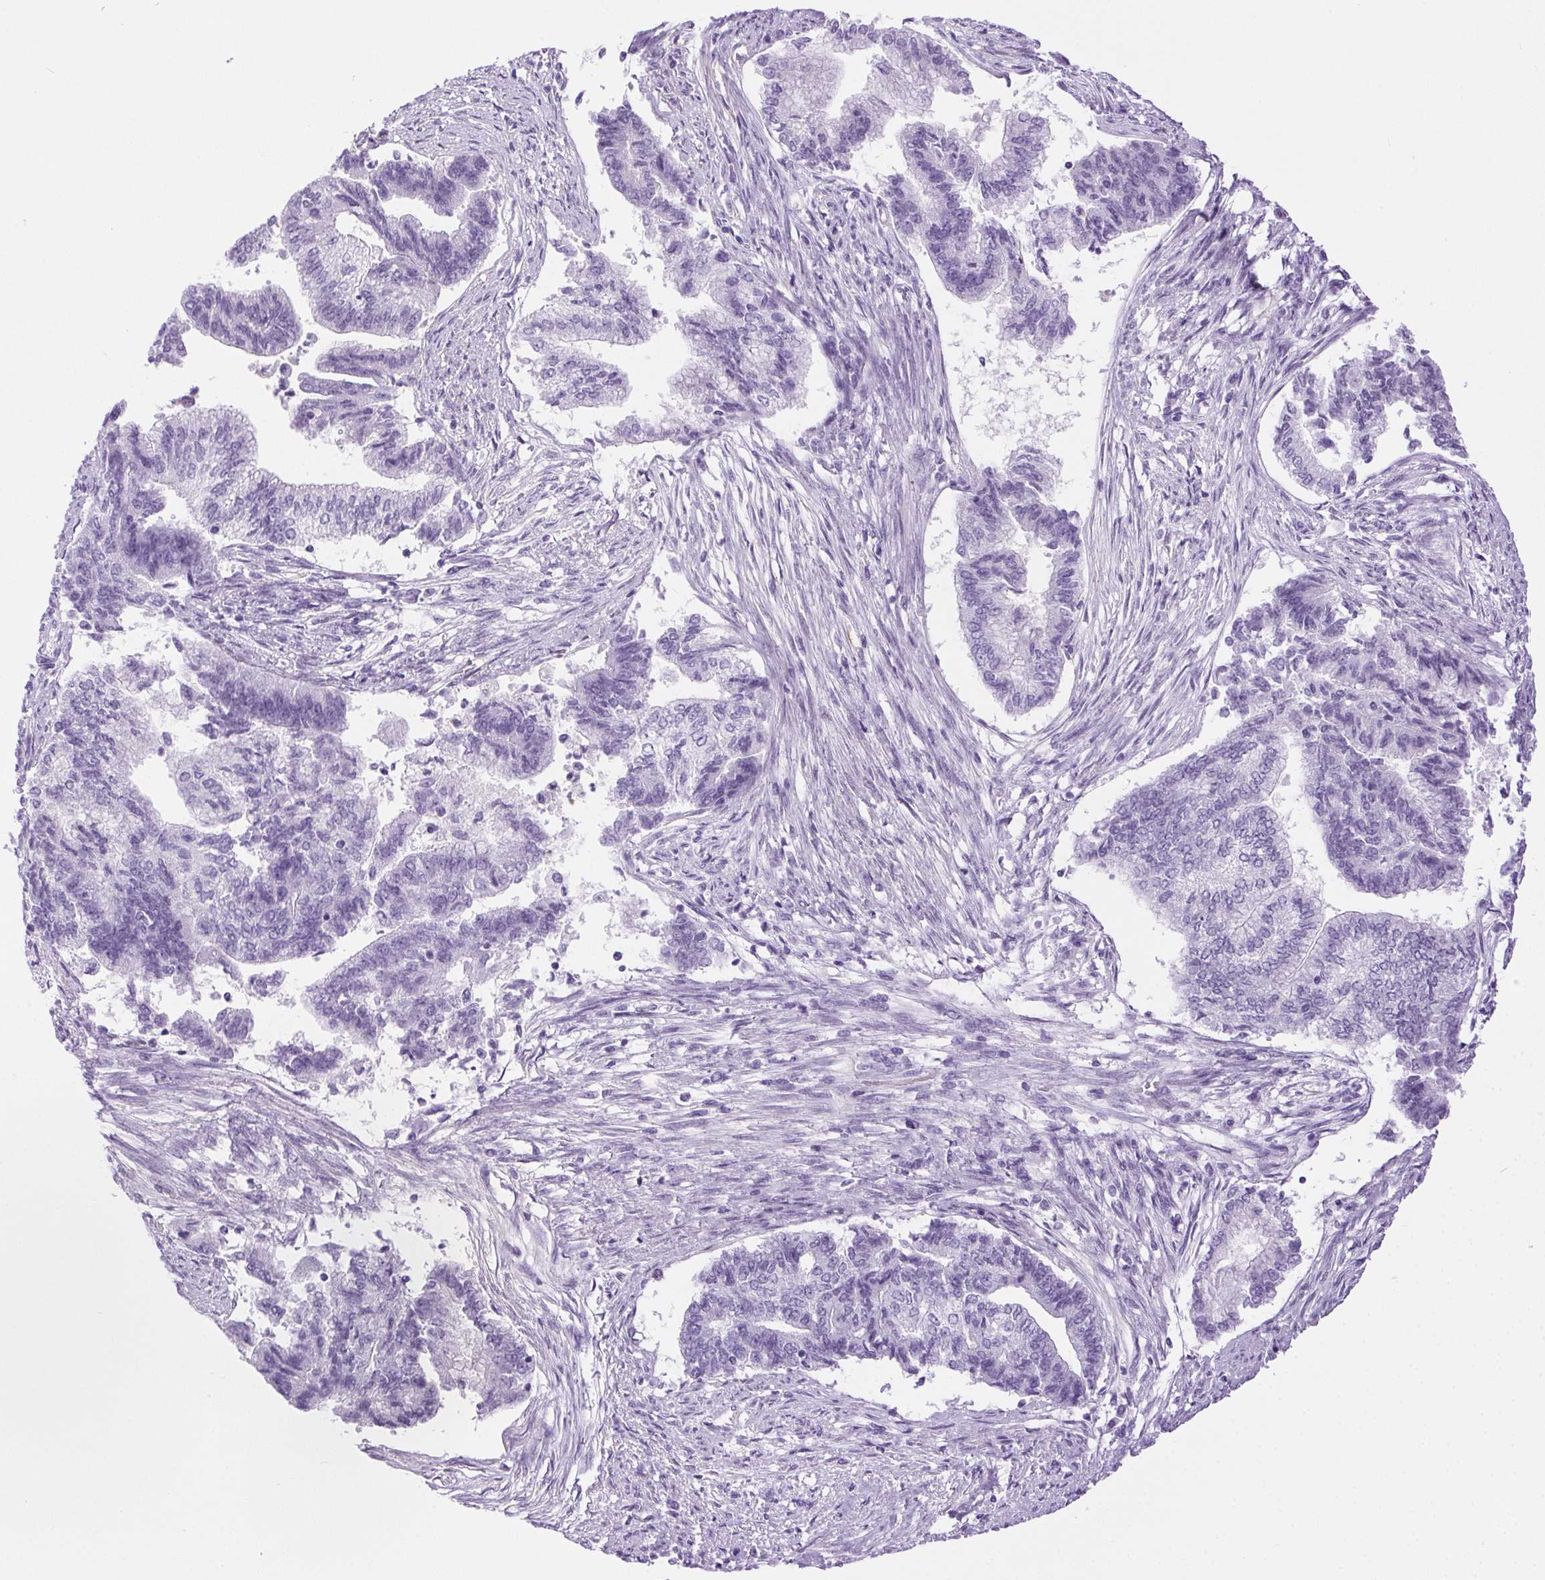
{"staining": {"intensity": "negative", "quantity": "none", "location": "none"}, "tissue": "endometrial cancer", "cell_type": "Tumor cells", "image_type": "cancer", "snomed": [{"axis": "morphology", "description": "Adenocarcinoma, NOS"}, {"axis": "topography", "description": "Endometrium"}], "caption": "A histopathology image of endometrial adenocarcinoma stained for a protein exhibits no brown staining in tumor cells.", "gene": "SHCBP1L", "patient": {"sex": "female", "age": 65}}